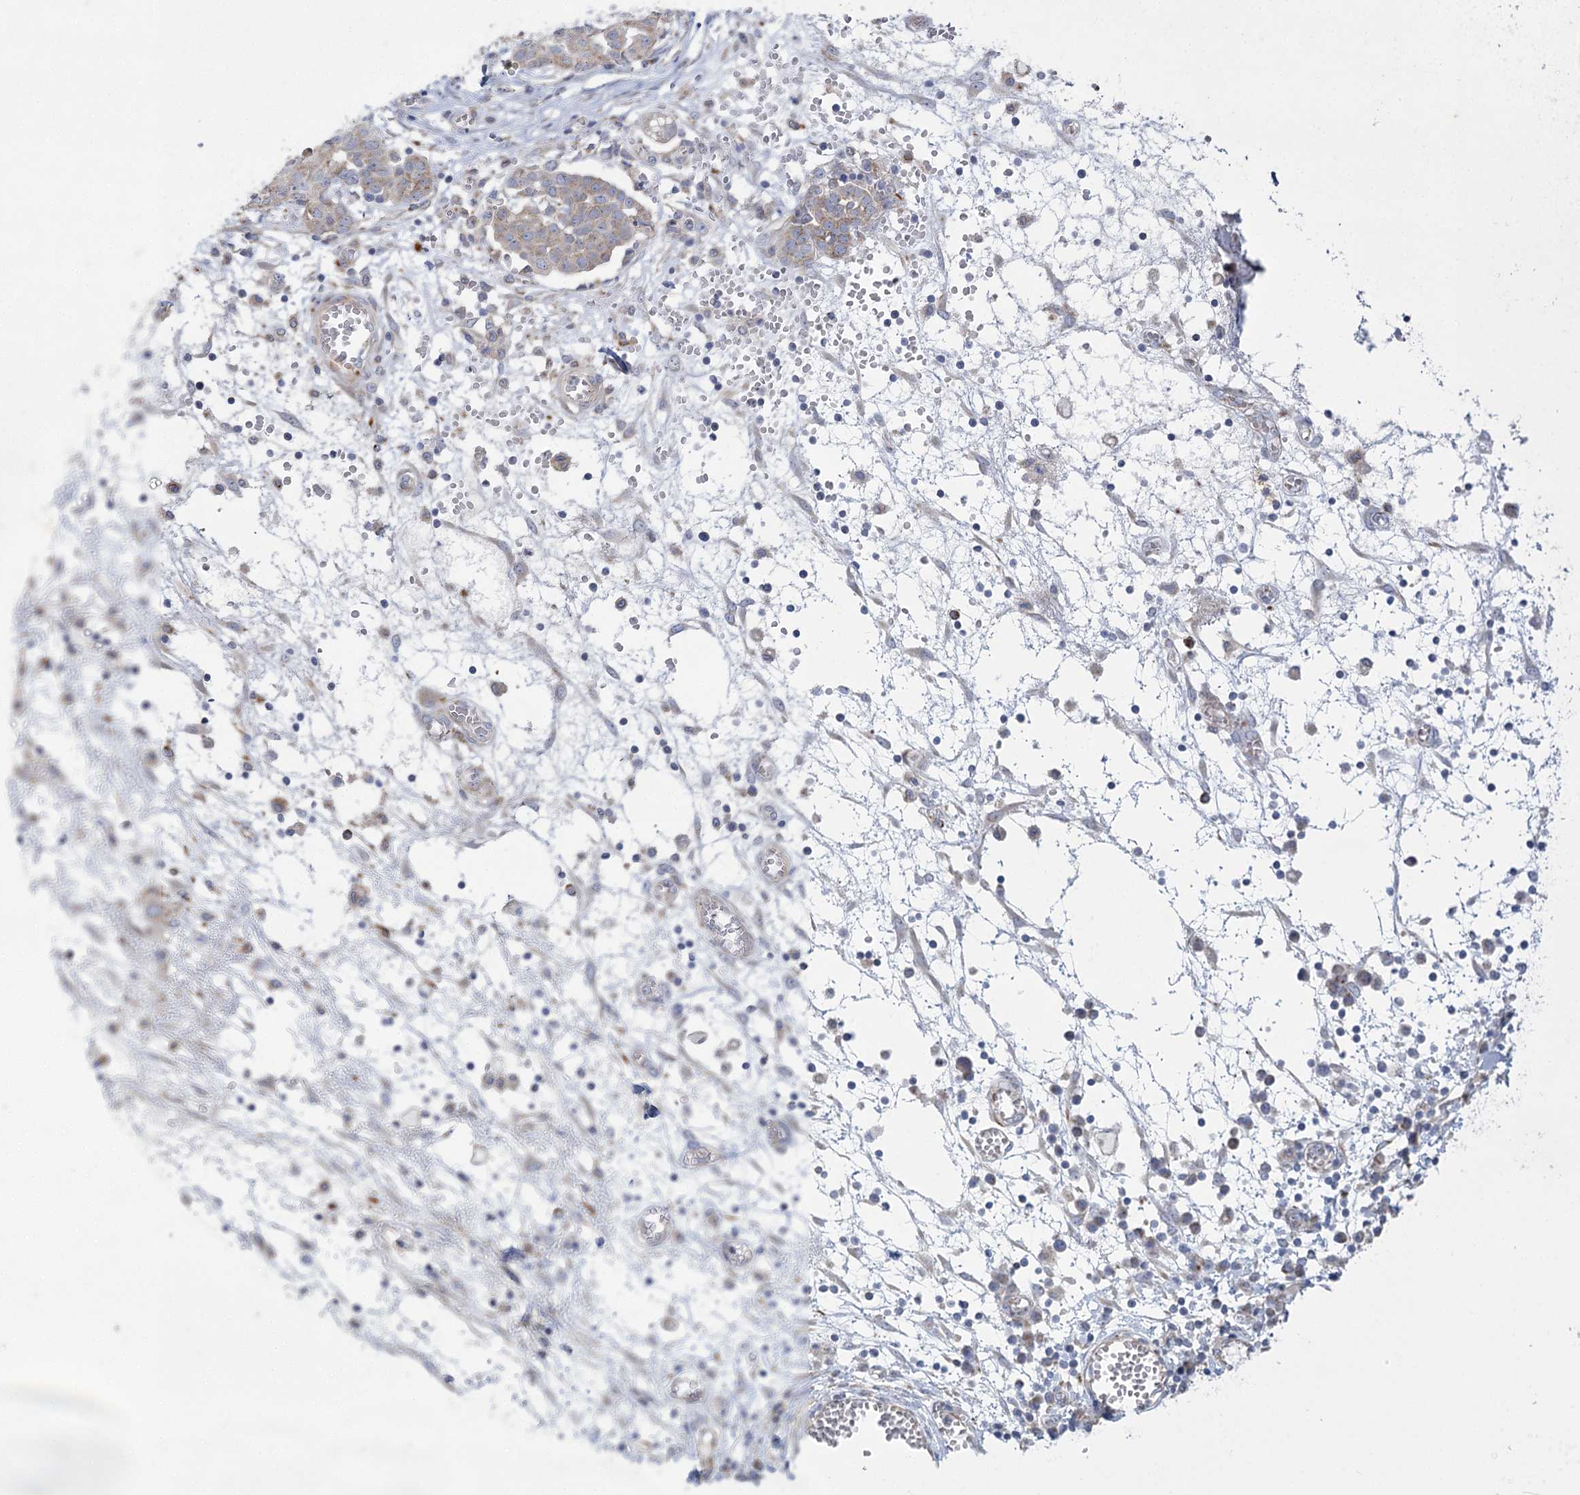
{"staining": {"intensity": "weak", "quantity": "25%-75%", "location": "cytoplasmic/membranous"}, "tissue": "ovarian cancer", "cell_type": "Tumor cells", "image_type": "cancer", "snomed": [{"axis": "morphology", "description": "Cystadenocarcinoma, serous, NOS"}, {"axis": "topography", "description": "Ovary"}], "caption": "Immunohistochemistry (IHC) (DAB) staining of human ovarian cancer shows weak cytoplasmic/membranous protein expression in about 25%-75% of tumor cells.", "gene": "DHTKD1", "patient": {"sex": "female", "age": 56}}